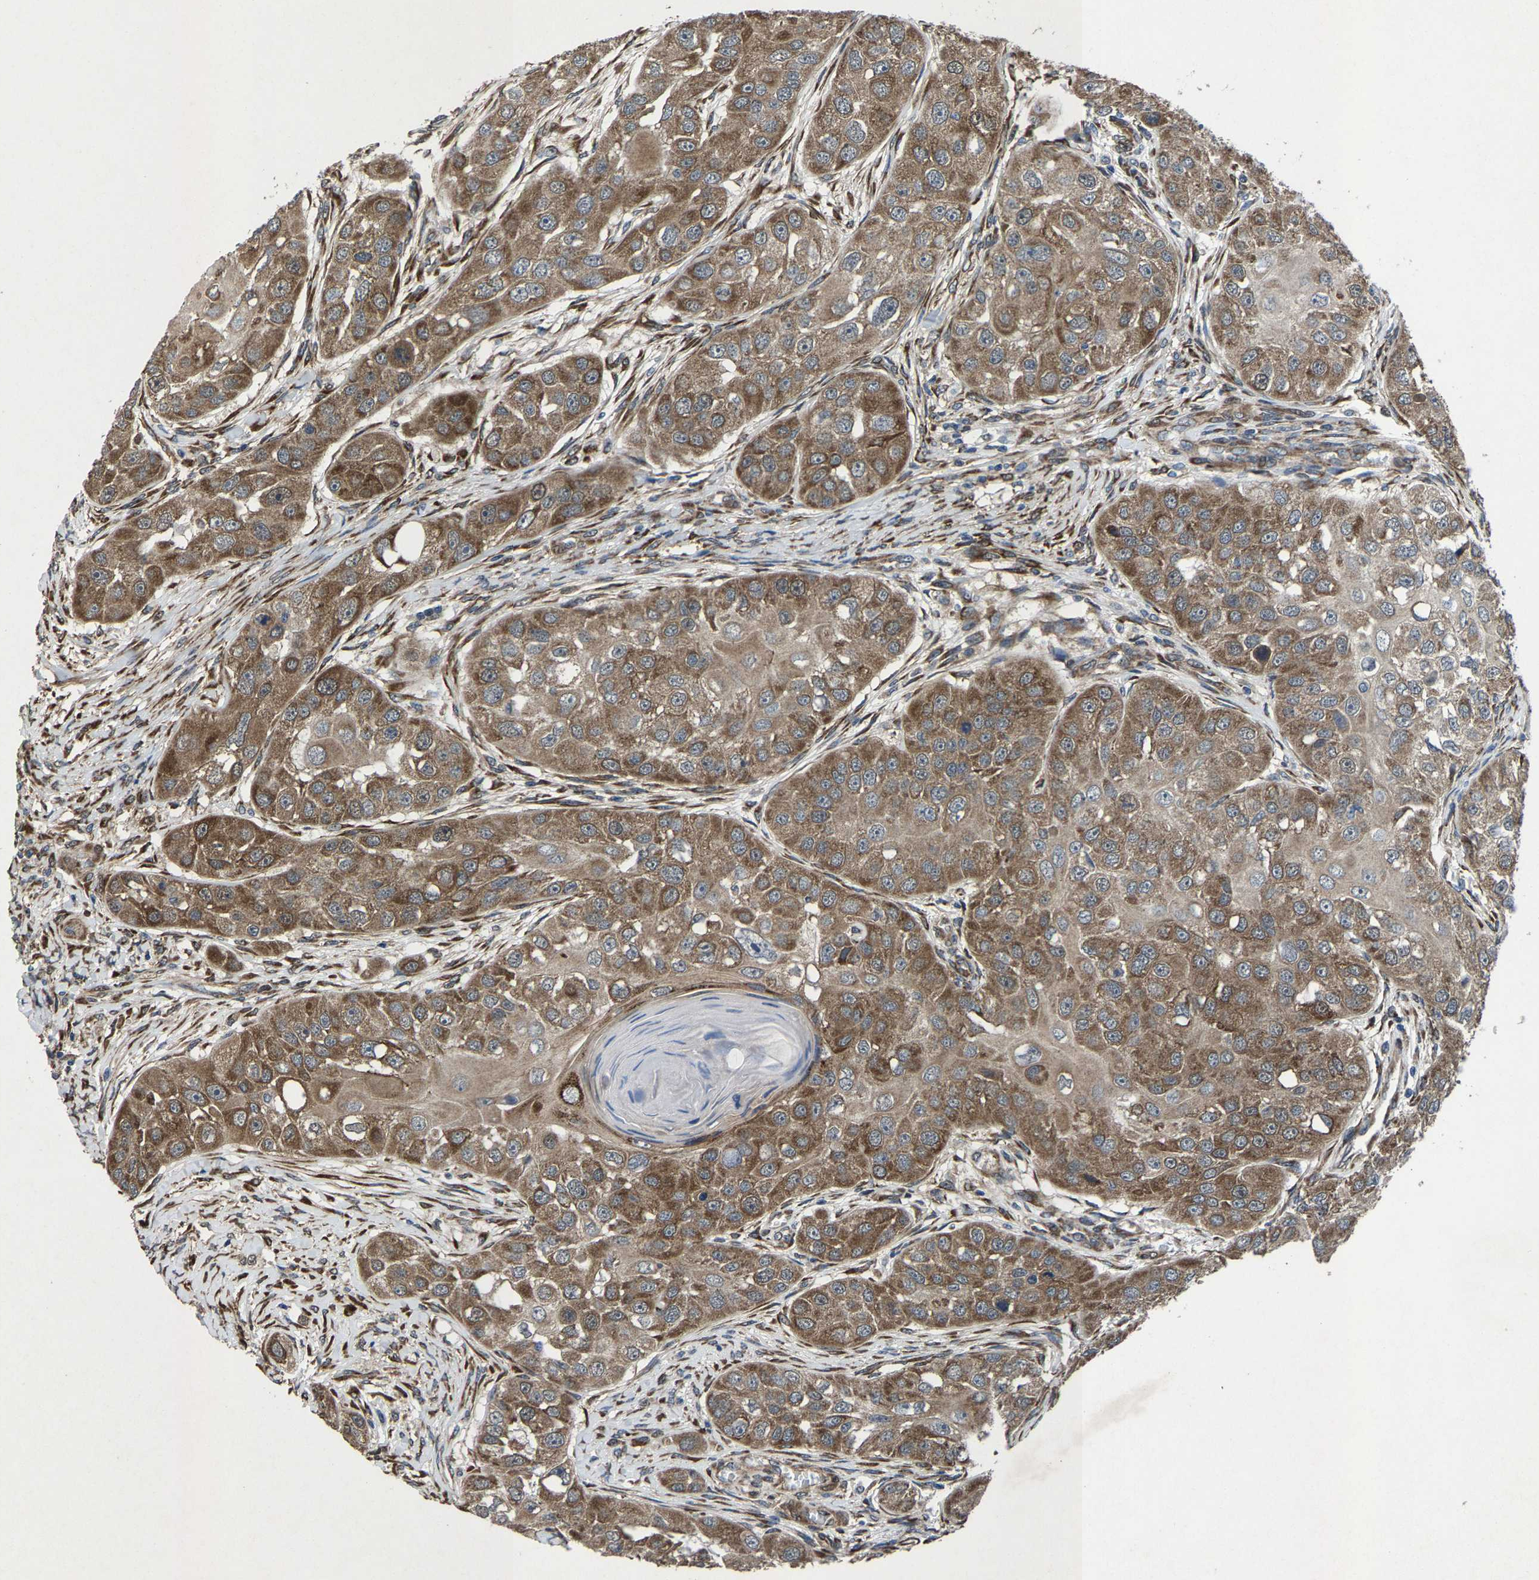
{"staining": {"intensity": "moderate", "quantity": ">75%", "location": "cytoplasmic/membranous"}, "tissue": "head and neck cancer", "cell_type": "Tumor cells", "image_type": "cancer", "snomed": [{"axis": "morphology", "description": "Normal tissue, NOS"}, {"axis": "morphology", "description": "Squamous cell carcinoma, NOS"}, {"axis": "topography", "description": "Skeletal muscle"}, {"axis": "topography", "description": "Head-Neck"}], "caption": "The micrograph displays staining of head and neck cancer, revealing moderate cytoplasmic/membranous protein expression (brown color) within tumor cells. Nuclei are stained in blue.", "gene": "PDP1", "patient": {"sex": "male", "age": 51}}